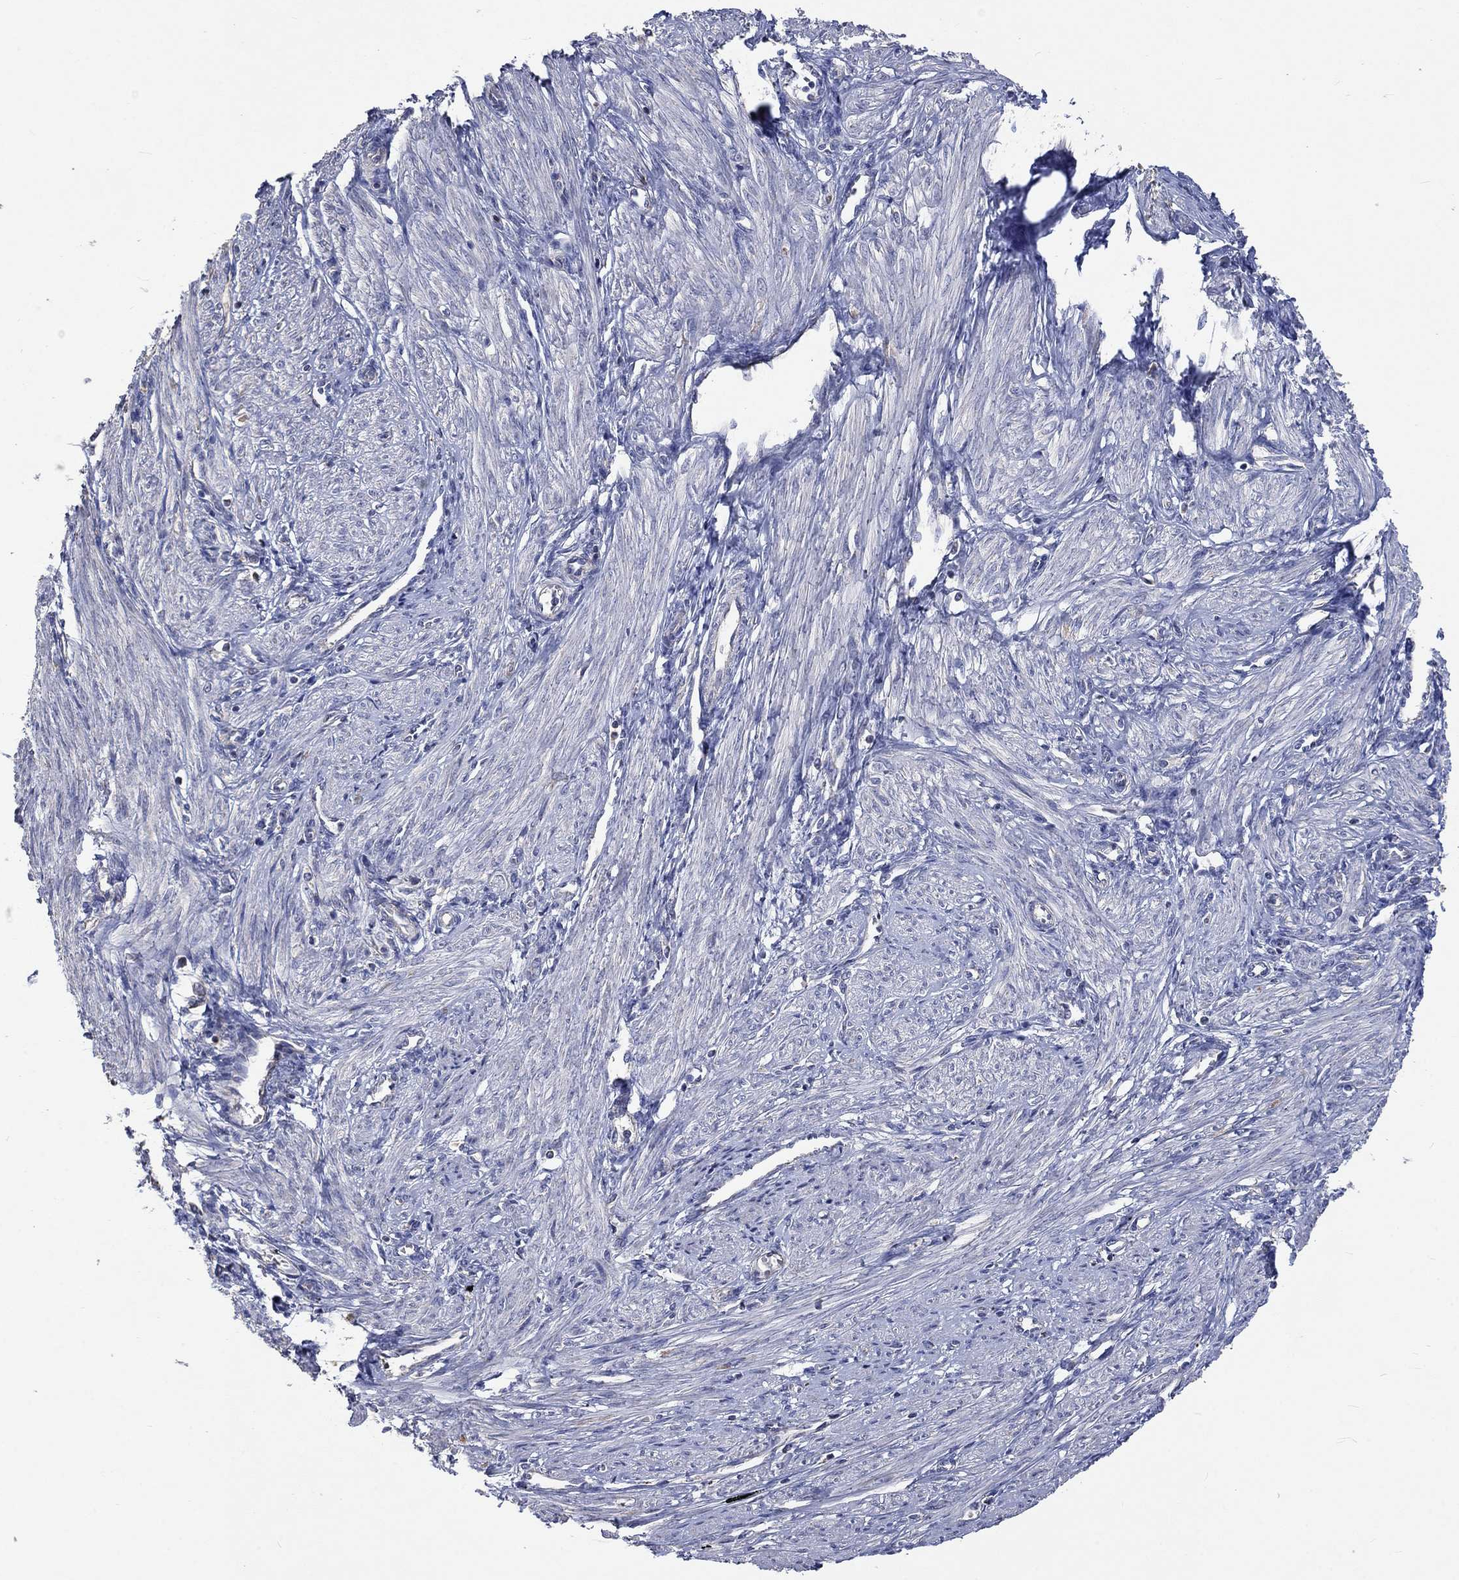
{"staining": {"intensity": "negative", "quantity": "none", "location": "none"}, "tissue": "endometrium", "cell_type": "Cells in endometrial stroma", "image_type": "normal", "snomed": [{"axis": "morphology", "description": "Normal tissue, NOS"}, {"axis": "topography", "description": "Endometrium"}], "caption": "This is an IHC image of normal endometrium. There is no positivity in cells in endometrial stroma.", "gene": "UGT8", "patient": {"sex": "female", "age": 37}}